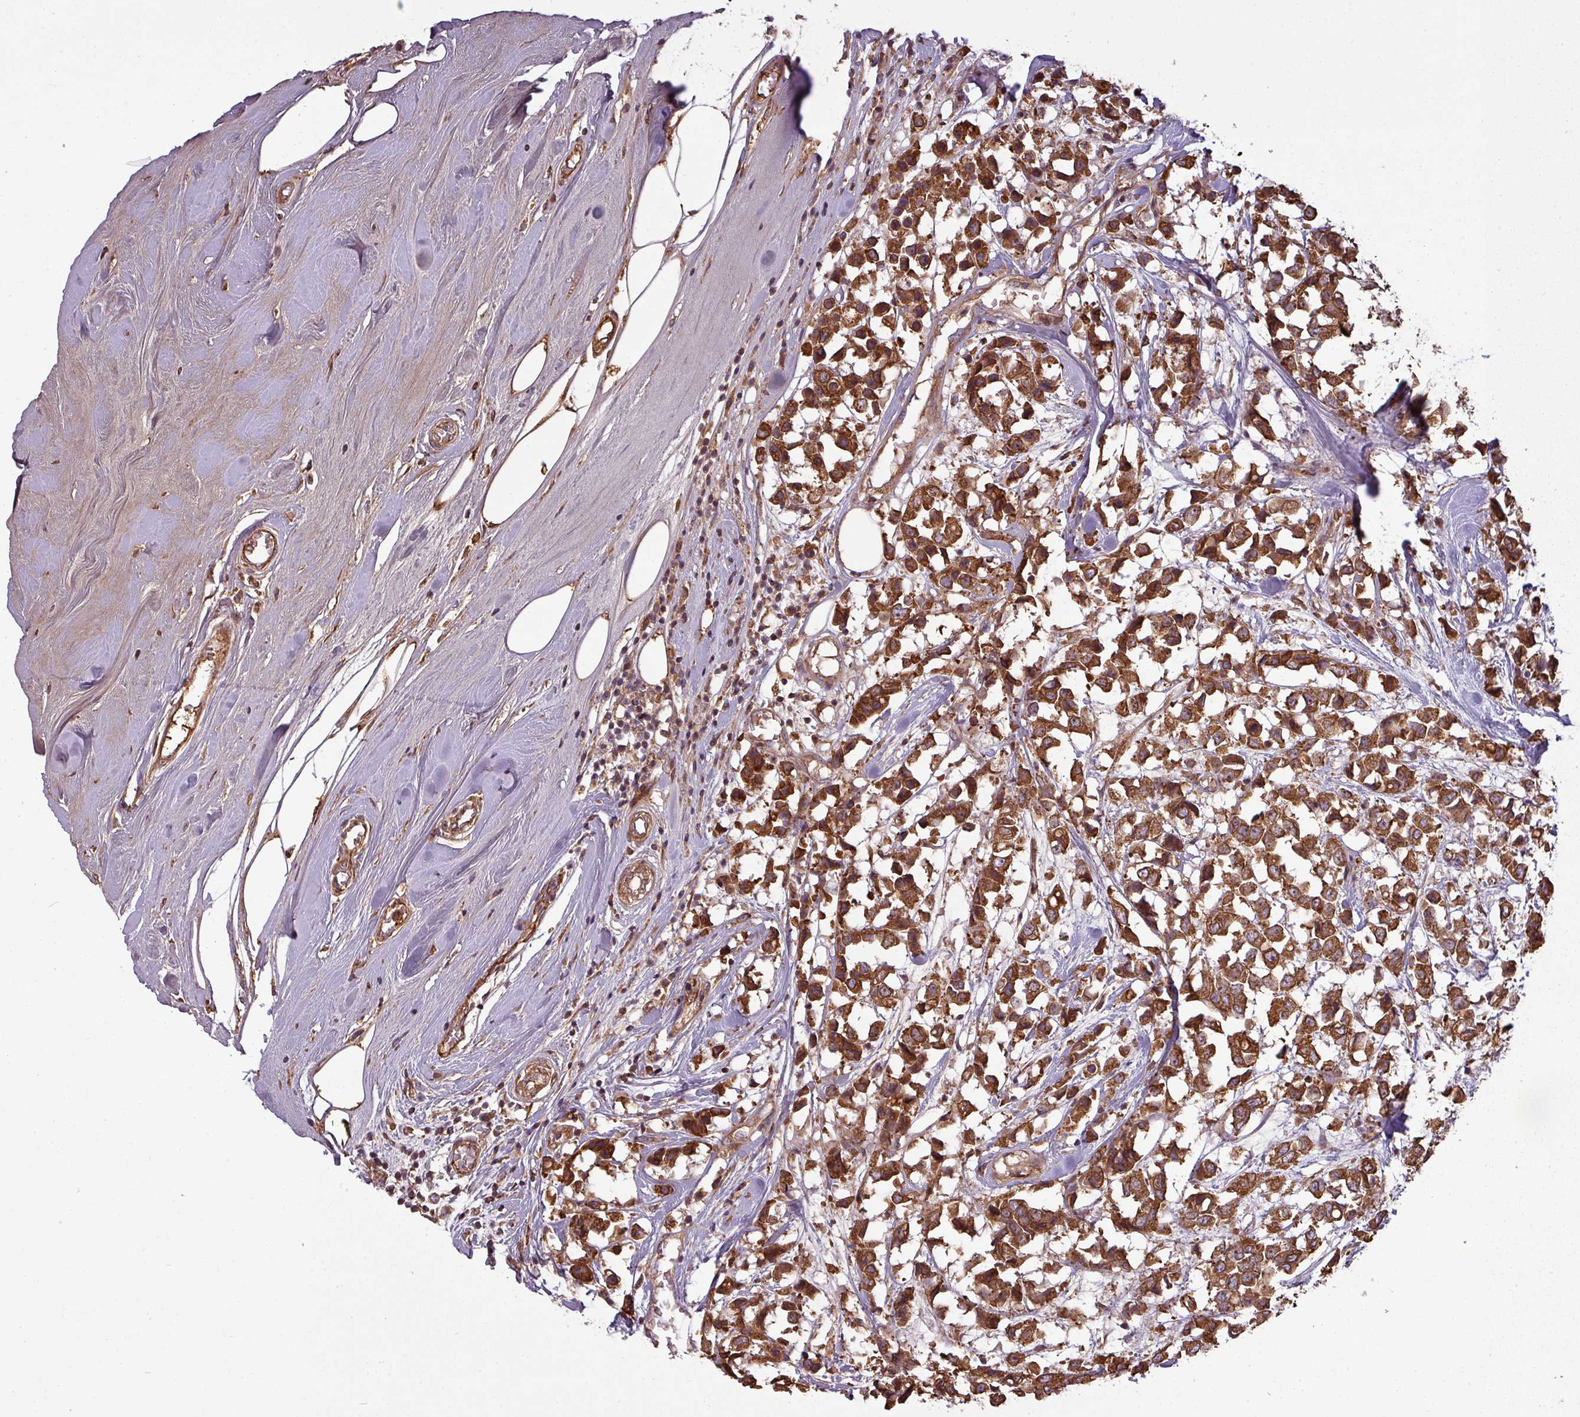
{"staining": {"intensity": "moderate", "quantity": ">75%", "location": "cytoplasmic/membranous"}, "tissue": "breast cancer", "cell_type": "Tumor cells", "image_type": "cancer", "snomed": [{"axis": "morphology", "description": "Duct carcinoma"}, {"axis": "topography", "description": "Breast"}], "caption": "Invasive ductal carcinoma (breast) stained with DAB (3,3'-diaminobenzidine) immunohistochemistry shows medium levels of moderate cytoplasmic/membranous positivity in about >75% of tumor cells.", "gene": "SNRNP25", "patient": {"sex": "female", "age": 61}}